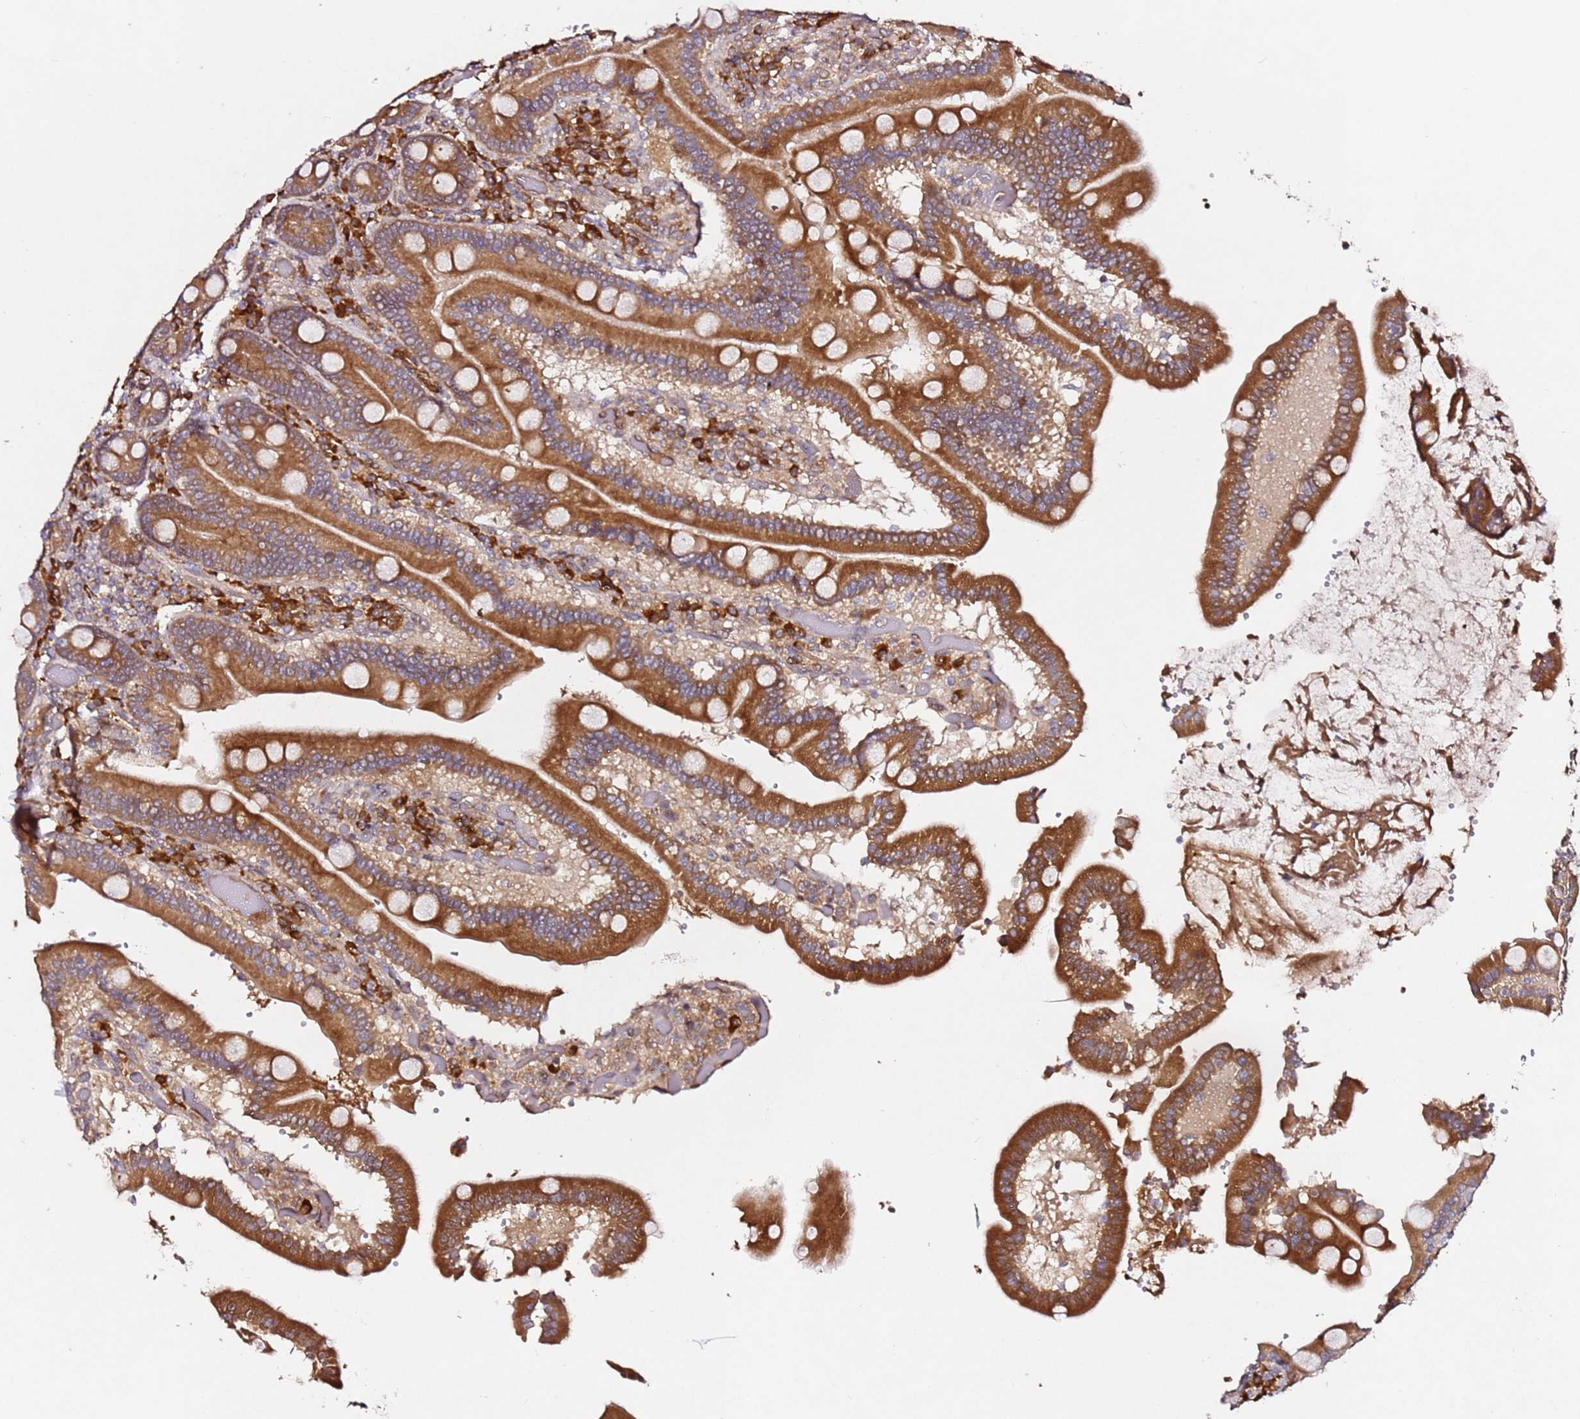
{"staining": {"intensity": "strong", "quantity": ">75%", "location": "cytoplasmic/membranous"}, "tissue": "duodenum", "cell_type": "Glandular cells", "image_type": "normal", "snomed": [{"axis": "morphology", "description": "Normal tissue, NOS"}, {"axis": "topography", "description": "Duodenum"}], "caption": "Glandular cells reveal high levels of strong cytoplasmic/membranous positivity in about >75% of cells in benign human duodenum.", "gene": "ALG11", "patient": {"sex": "female", "age": 62}}